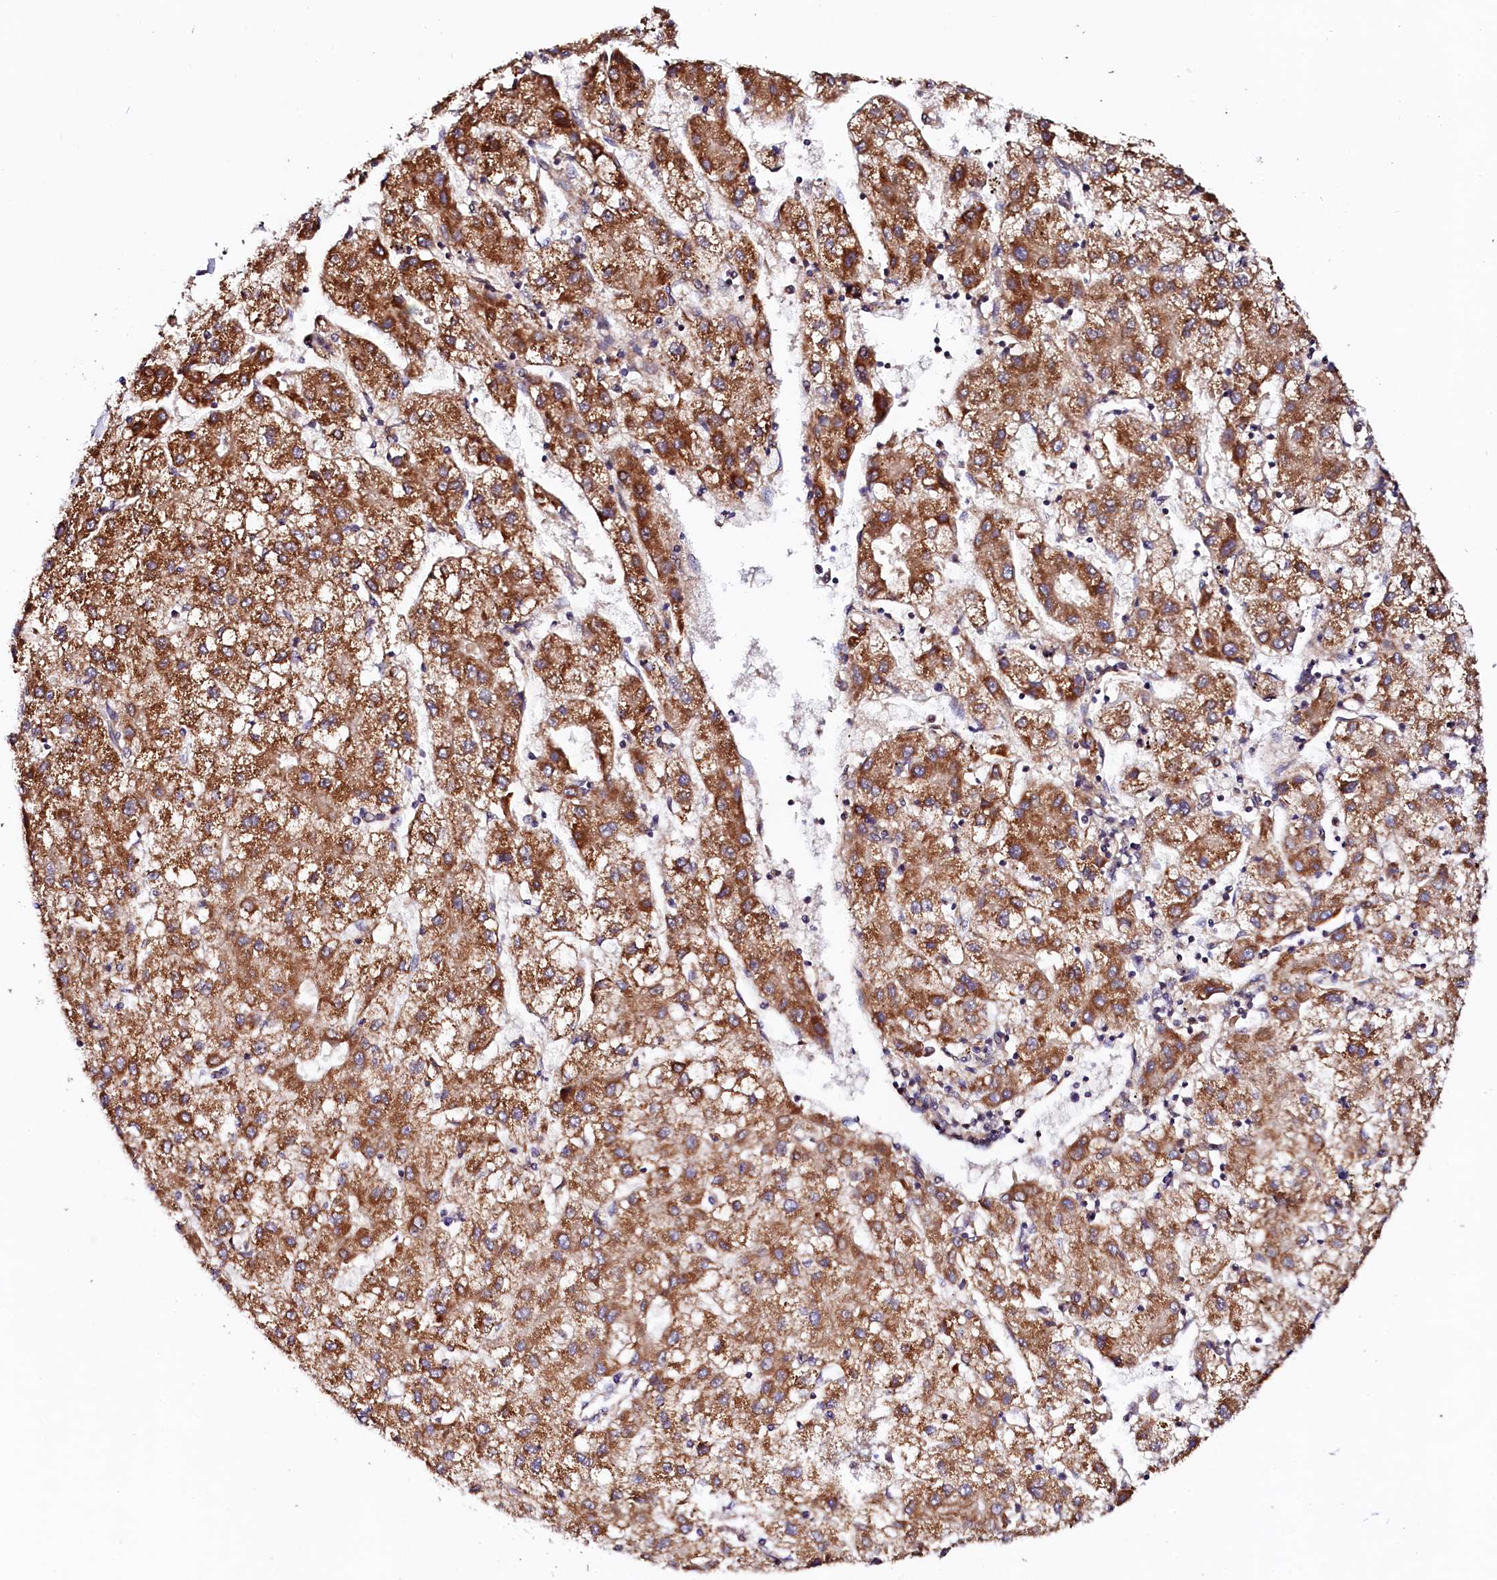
{"staining": {"intensity": "moderate", "quantity": ">75%", "location": "cytoplasmic/membranous"}, "tissue": "liver cancer", "cell_type": "Tumor cells", "image_type": "cancer", "snomed": [{"axis": "morphology", "description": "Carcinoma, Hepatocellular, NOS"}, {"axis": "topography", "description": "Liver"}], "caption": "The immunohistochemical stain shows moderate cytoplasmic/membranous expression in tumor cells of liver cancer (hepatocellular carcinoma) tissue.", "gene": "UBE3C", "patient": {"sex": "male", "age": 72}}